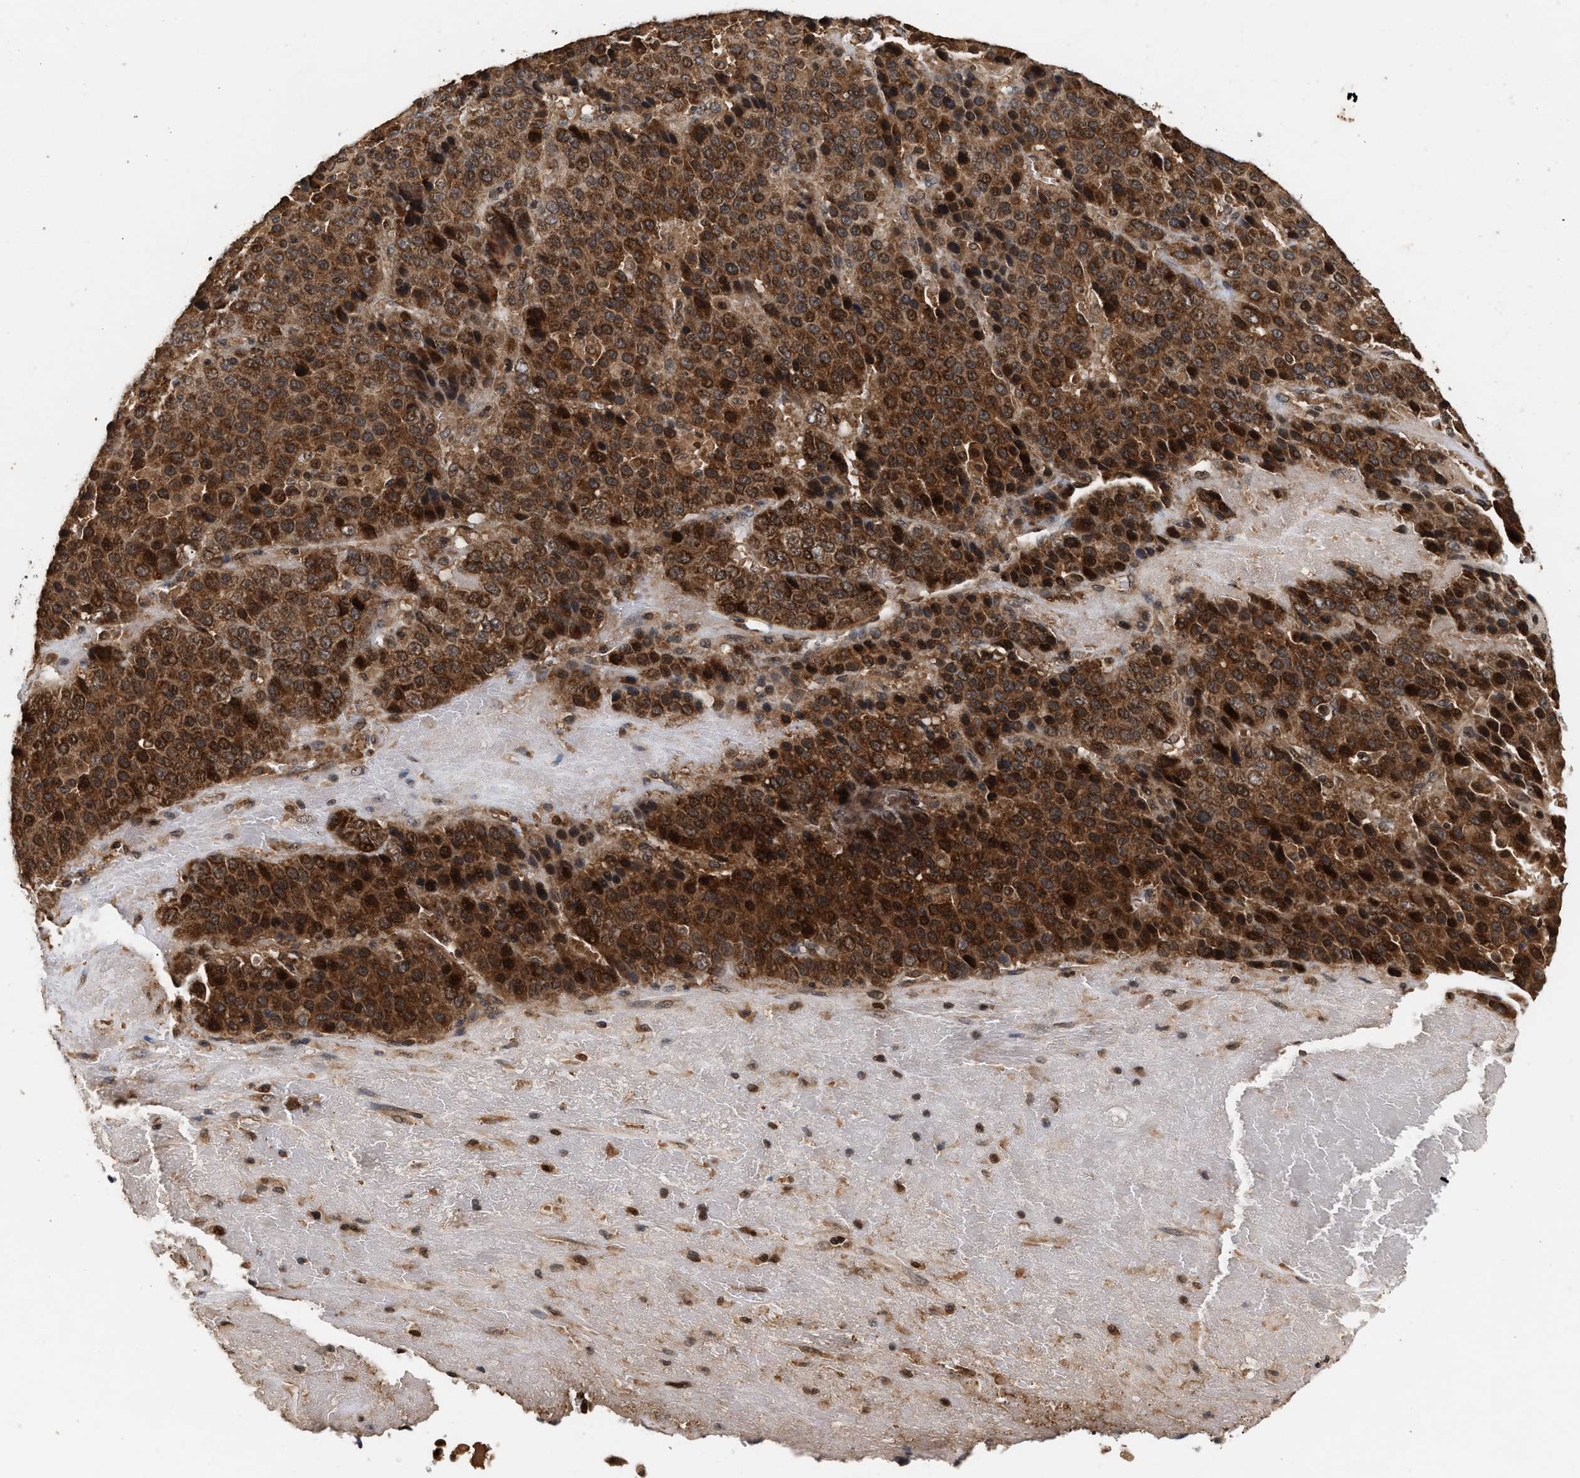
{"staining": {"intensity": "strong", "quantity": ">75%", "location": "cytoplasmic/membranous,nuclear"}, "tissue": "liver cancer", "cell_type": "Tumor cells", "image_type": "cancer", "snomed": [{"axis": "morphology", "description": "Carcinoma, Hepatocellular, NOS"}, {"axis": "topography", "description": "Liver"}], "caption": "Protein staining by immunohistochemistry (IHC) exhibits strong cytoplasmic/membranous and nuclear expression in about >75% of tumor cells in liver cancer (hepatocellular carcinoma). (Brightfield microscopy of DAB IHC at high magnification).", "gene": "ABHD5", "patient": {"sex": "female", "age": 53}}